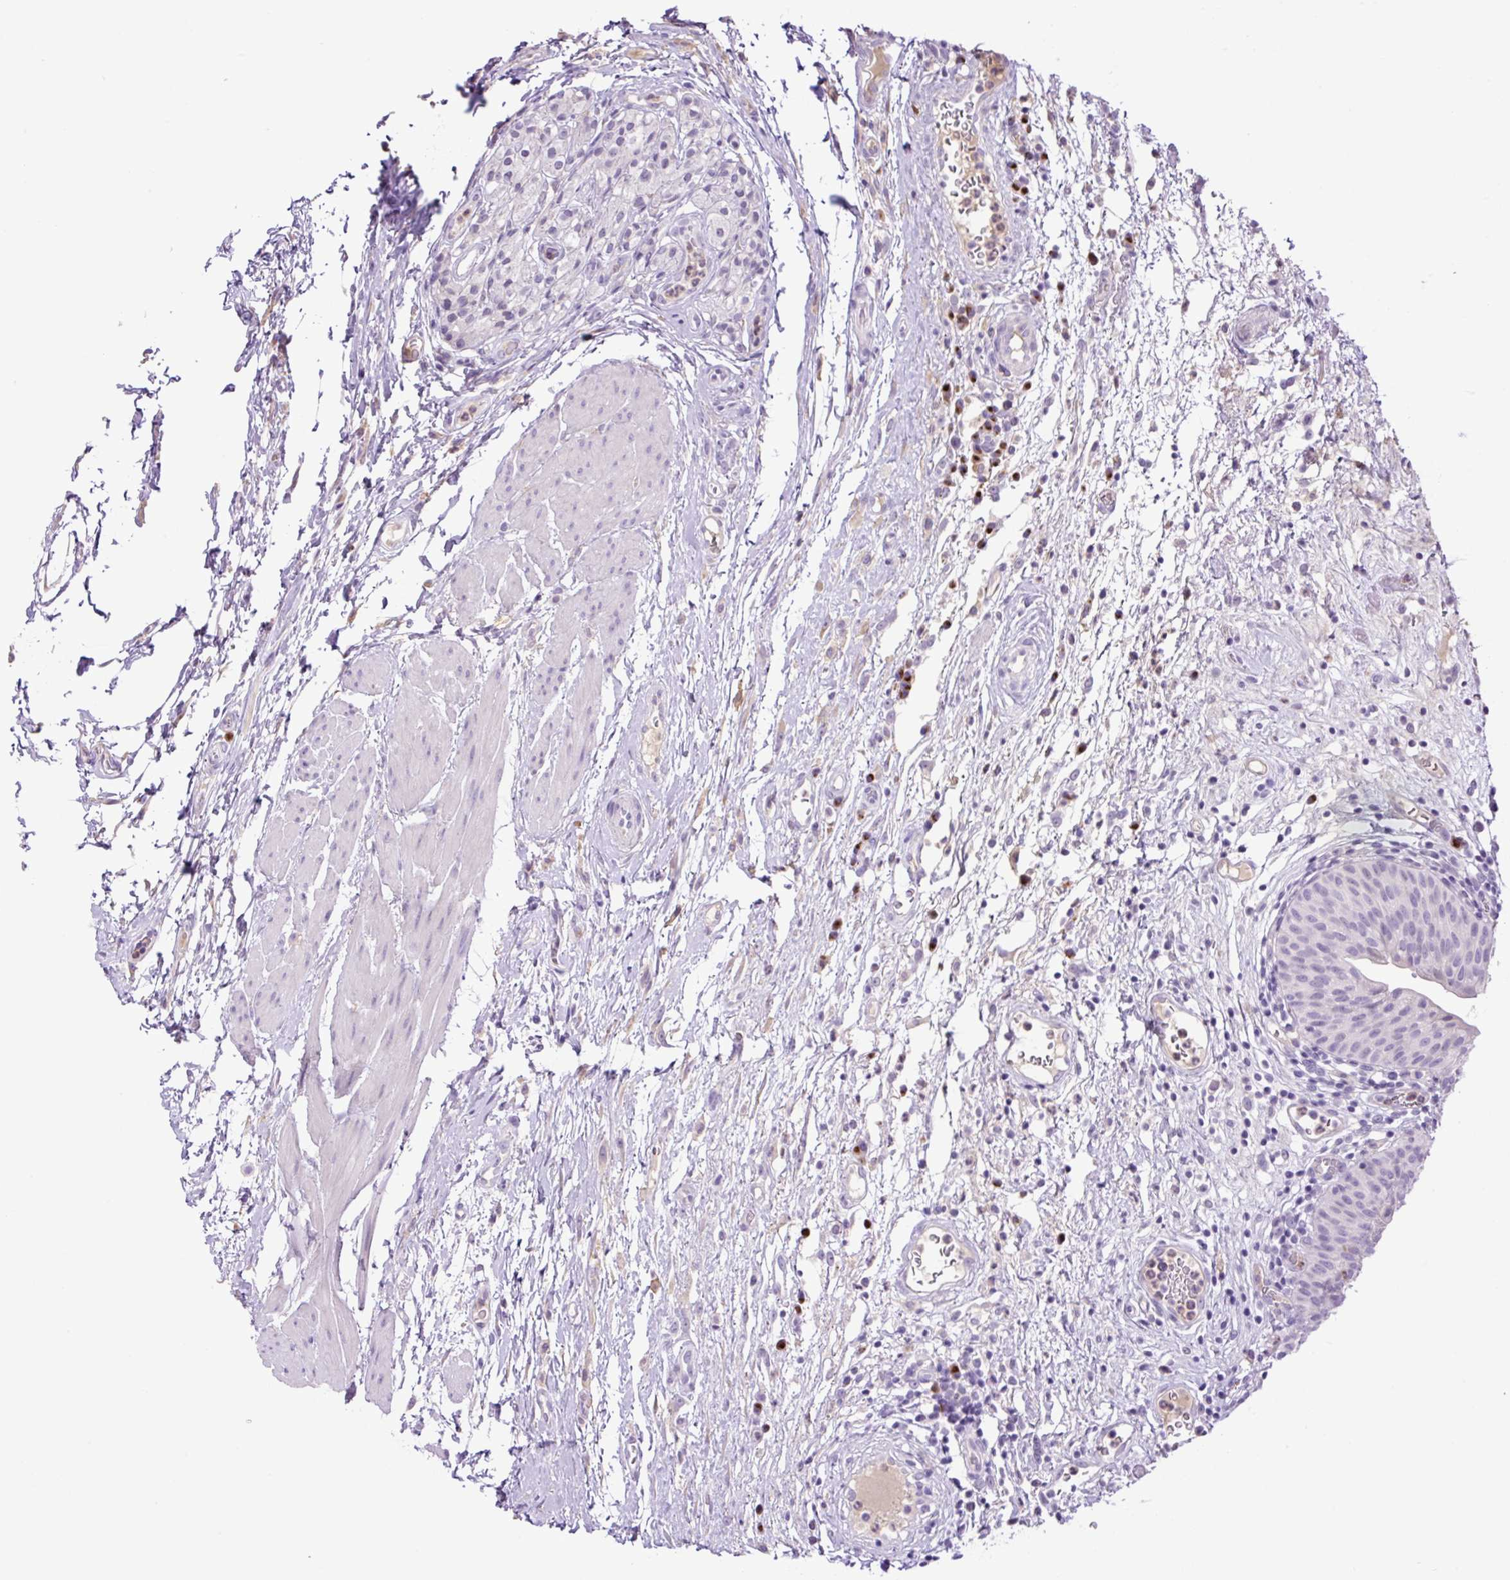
{"staining": {"intensity": "negative", "quantity": "none", "location": "none"}, "tissue": "urinary bladder", "cell_type": "Urothelial cells", "image_type": "normal", "snomed": [{"axis": "morphology", "description": "Normal tissue, NOS"}, {"axis": "morphology", "description": "Inflammation, NOS"}, {"axis": "topography", "description": "Urinary bladder"}], "caption": "The image reveals no significant staining in urothelial cells of urinary bladder. (DAB immunohistochemistry (IHC) visualized using brightfield microscopy, high magnification).", "gene": "MFSD3", "patient": {"sex": "male", "age": 57}}